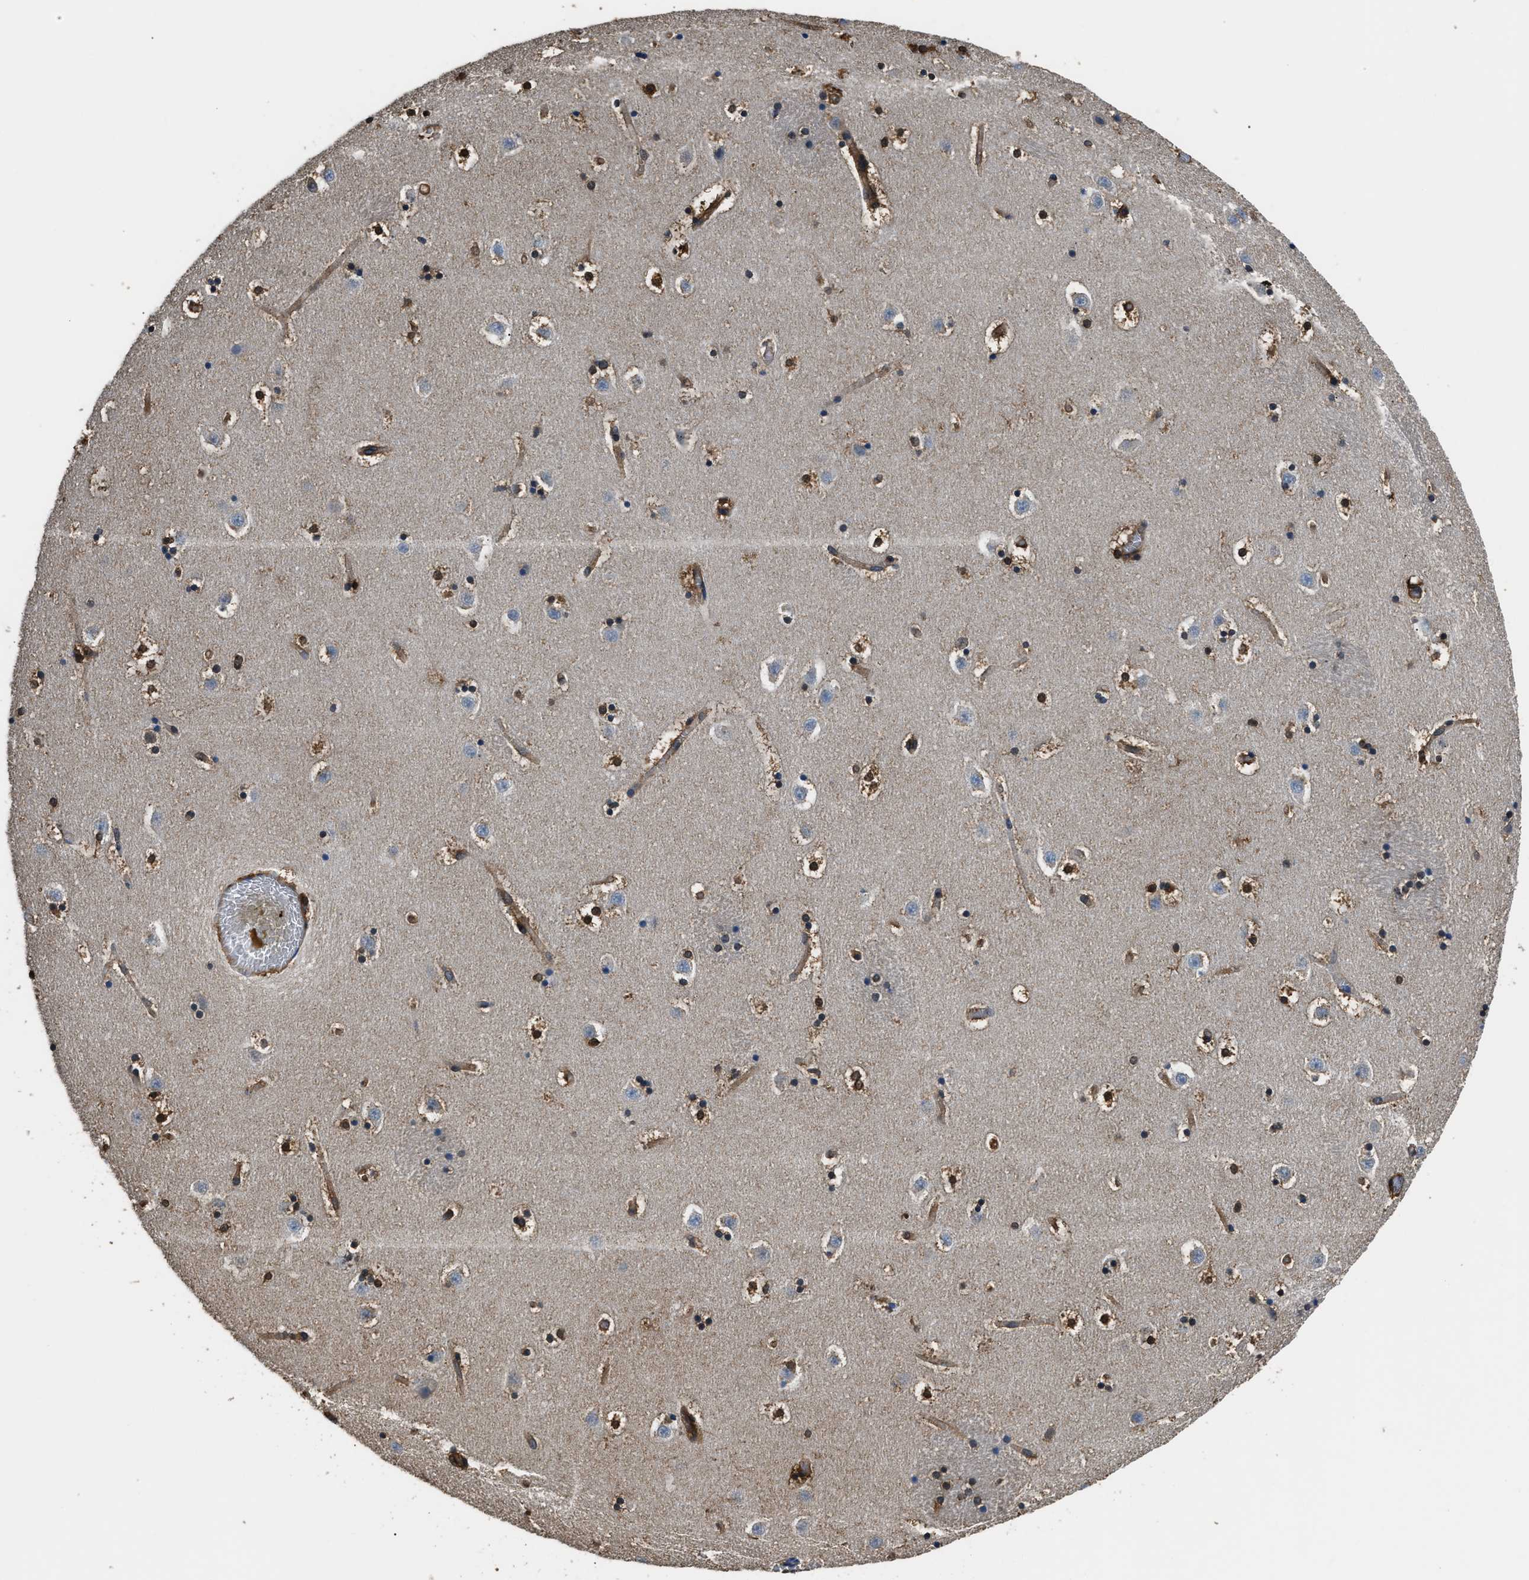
{"staining": {"intensity": "moderate", "quantity": ">75%", "location": "cytoplasmic/membranous,nuclear"}, "tissue": "caudate", "cell_type": "Glial cells", "image_type": "normal", "snomed": [{"axis": "morphology", "description": "Normal tissue, NOS"}, {"axis": "topography", "description": "Lateral ventricle wall"}], "caption": "A medium amount of moderate cytoplasmic/membranous,nuclear staining is seen in about >75% of glial cells in normal caudate. The protein is shown in brown color, while the nuclei are stained blue.", "gene": "GSTP1", "patient": {"sex": "male", "age": 45}}